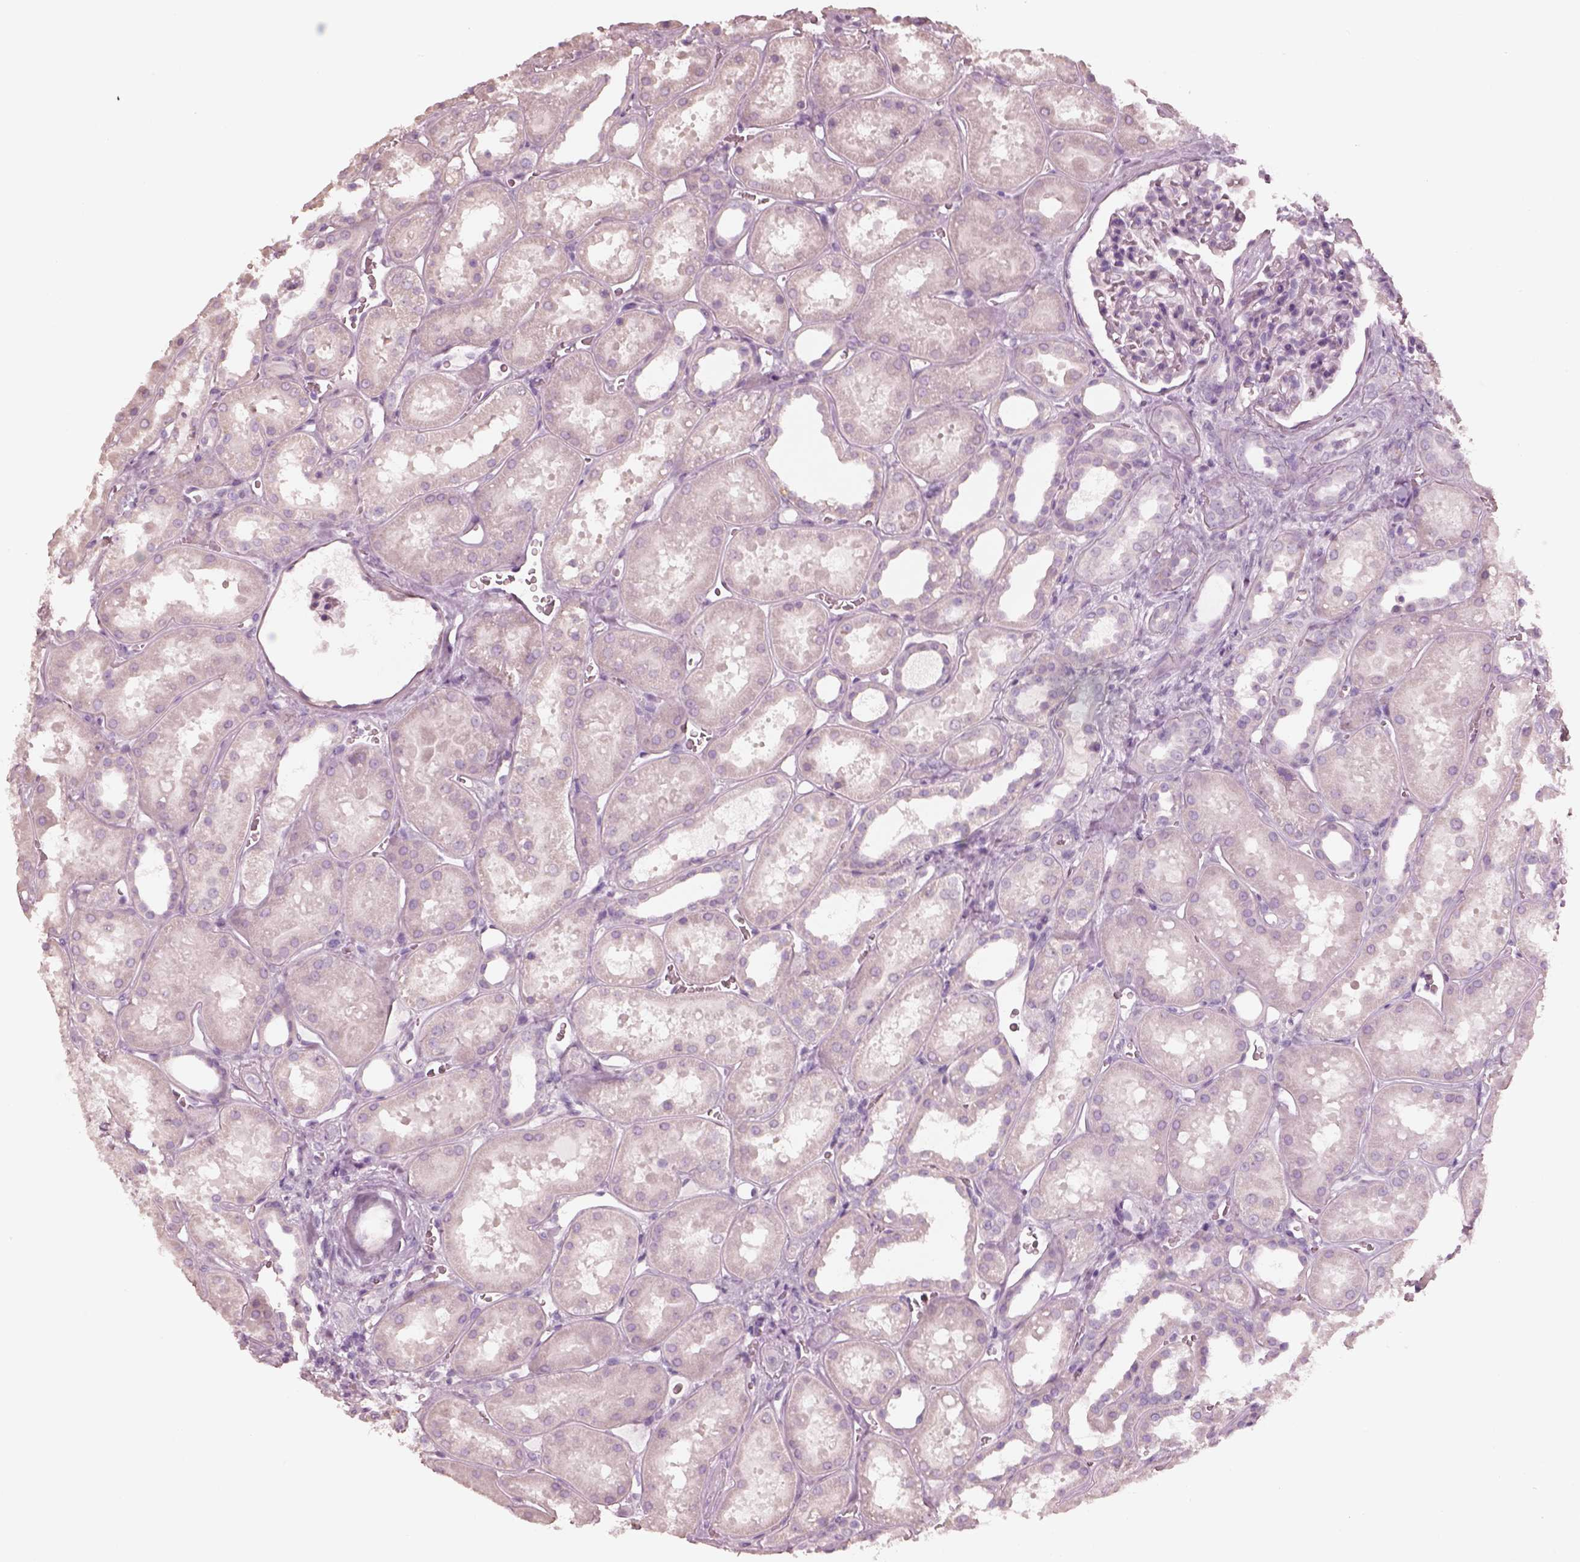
{"staining": {"intensity": "negative", "quantity": "none", "location": "none"}, "tissue": "kidney", "cell_type": "Cells in glomeruli", "image_type": "normal", "snomed": [{"axis": "morphology", "description": "Normal tissue, NOS"}, {"axis": "topography", "description": "Kidney"}], "caption": "Protein analysis of benign kidney shows no significant staining in cells in glomeruli. (Stains: DAB (3,3'-diaminobenzidine) immunohistochemistry with hematoxylin counter stain, Microscopy: brightfield microscopy at high magnification).", "gene": "ZP4", "patient": {"sex": "female", "age": 41}}